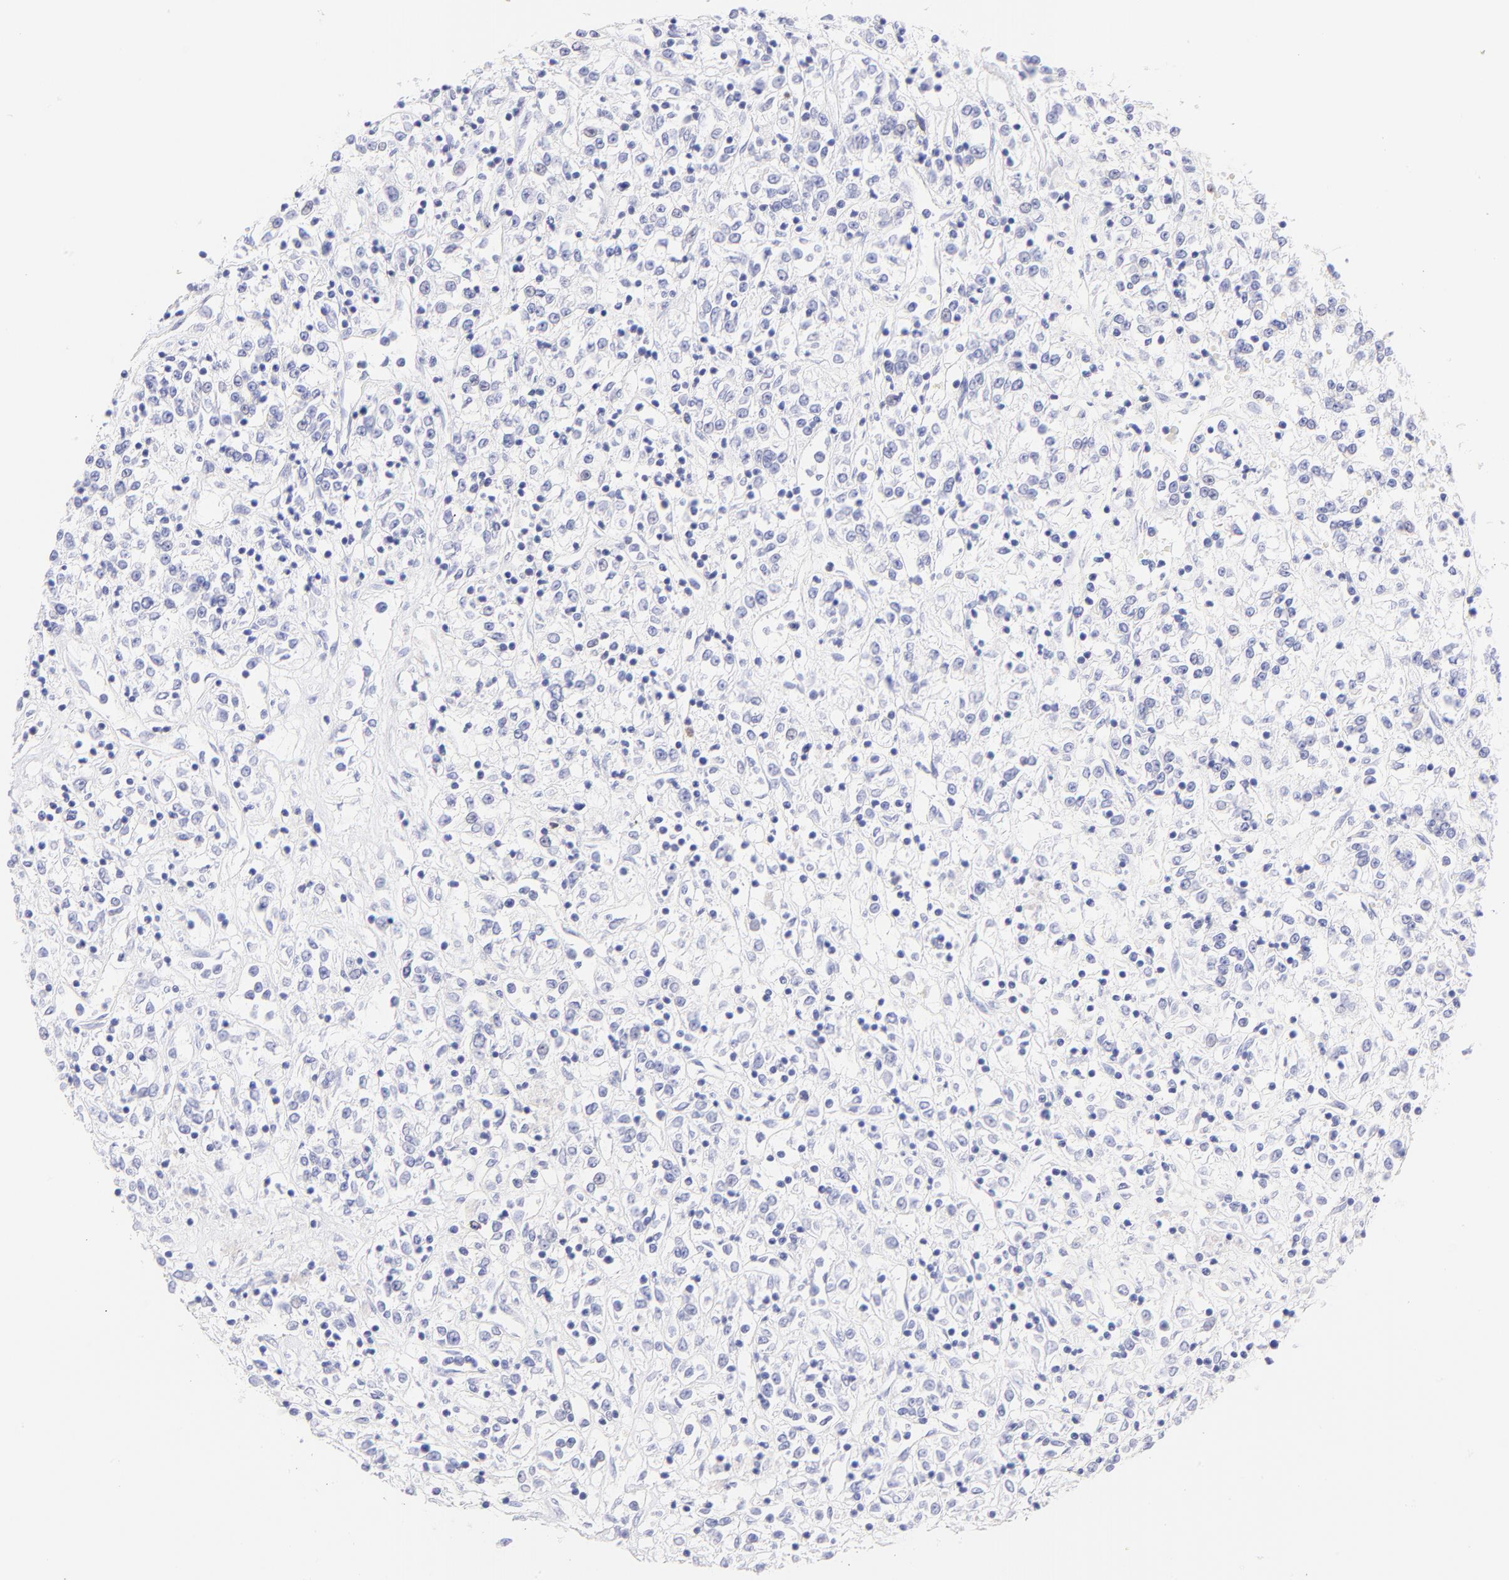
{"staining": {"intensity": "negative", "quantity": "none", "location": "none"}, "tissue": "renal cancer", "cell_type": "Tumor cells", "image_type": "cancer", "snomed": [{"axis": "morphology", "description": "Adenocarcinoma, NOS"}, {"axis": "topography", "description": "Kidney"}], "caption": "High power microscopy micrograph of an immunohistochemistry micrograph of renal cancer, revealing no significant staining in tumor cells.", "gene": "IRAG2", "patient": {"sex": "female", "age": 76}}